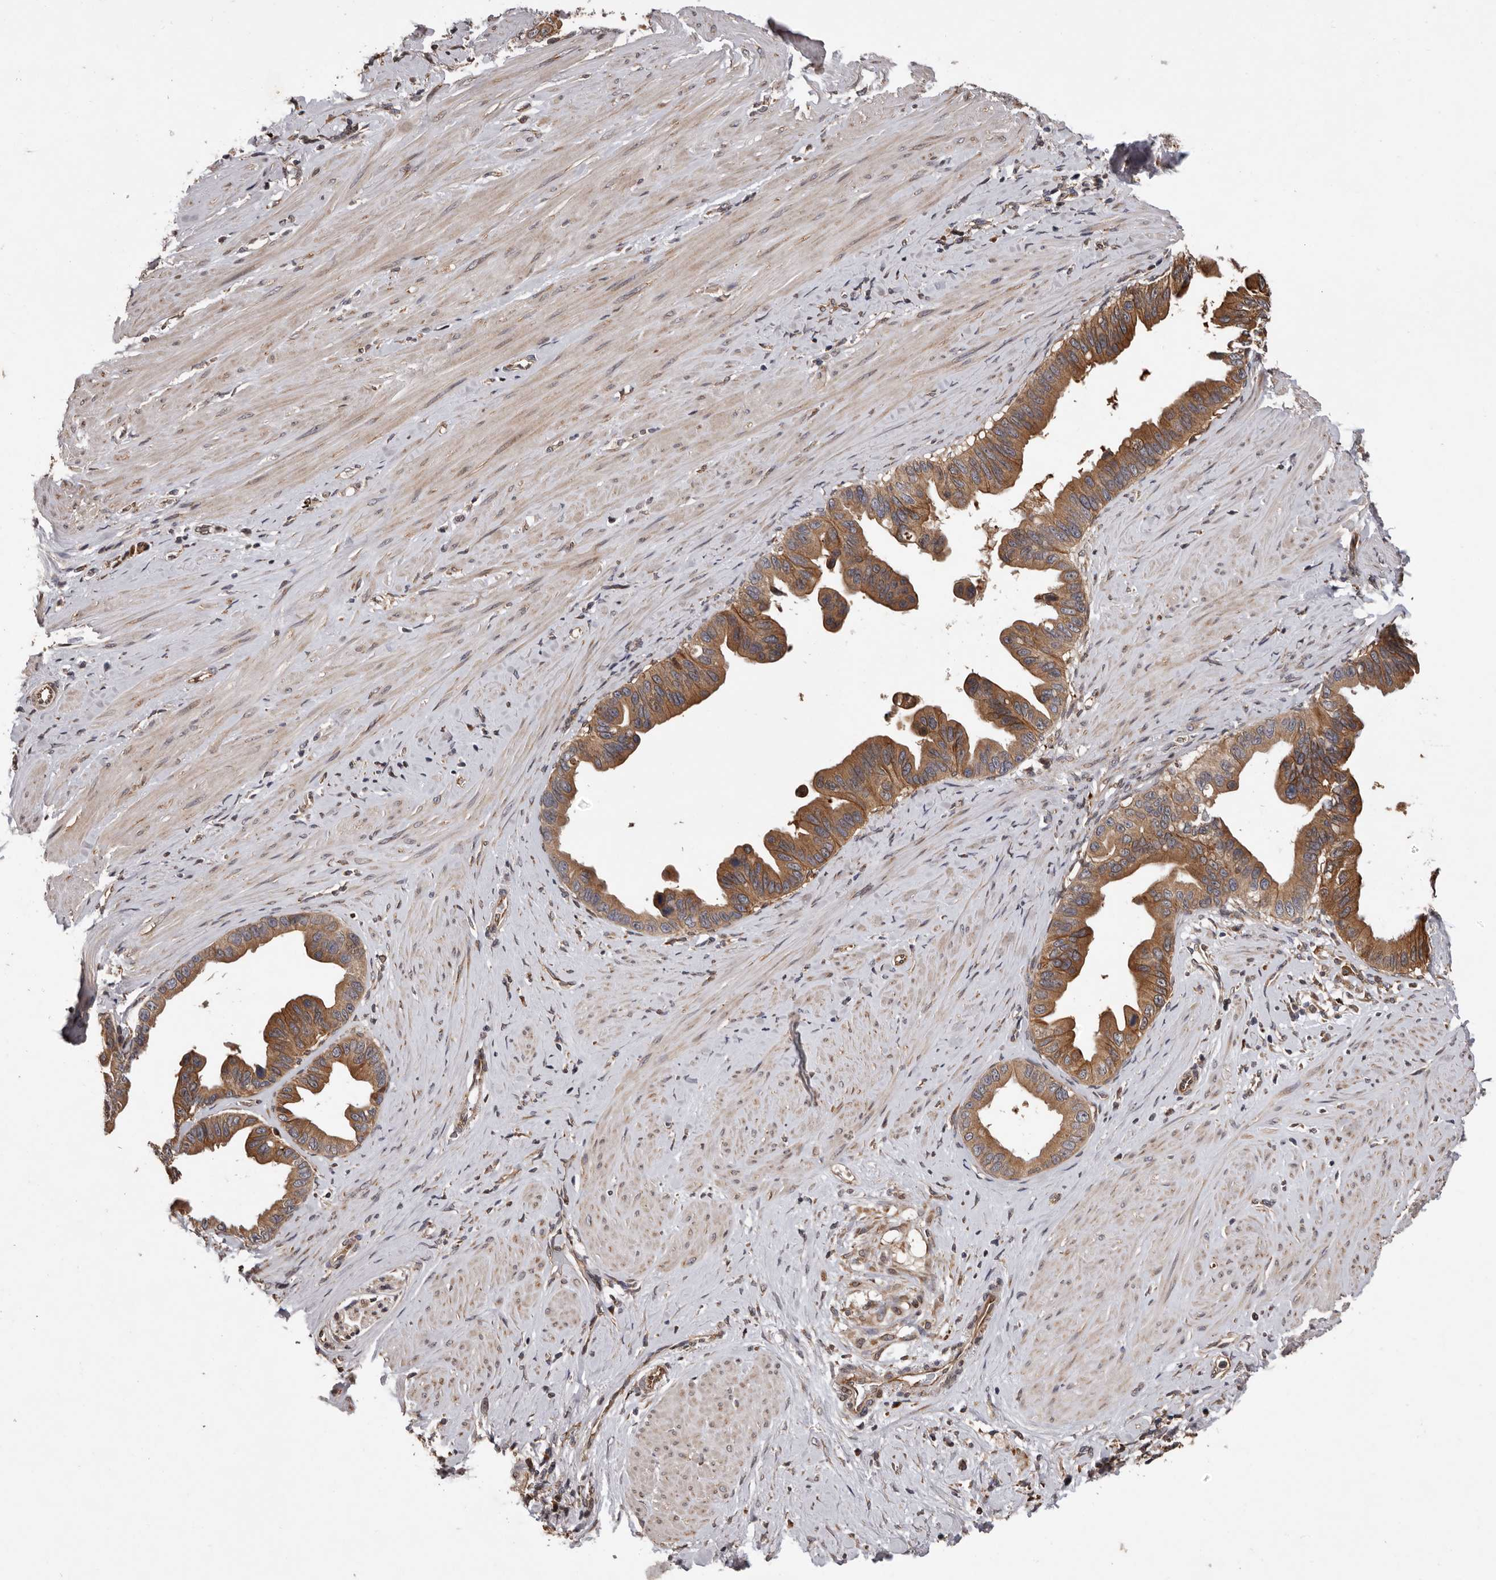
{"staining": {"intensity": "moderate", "quantity": ">75%", "location": "cytoplasmic/membranous"}, "tissue": "pancreatic cancer", "cell_type": "Tumor cells", "image_type": "cancer", "snomed": [{"axis": "morphology", "description": "Adenocarcinoma, NOS"}, {"axis": "topography", "description": "Pancreas"}], "caption": "Tumor cells demonstrate medium levels of moderate cytoplasmic/membranous positivity in about >75% of cells in pancreatic cancer.", "gene": "GADD45B", "patient": {"sex": "female", "age": 56}}